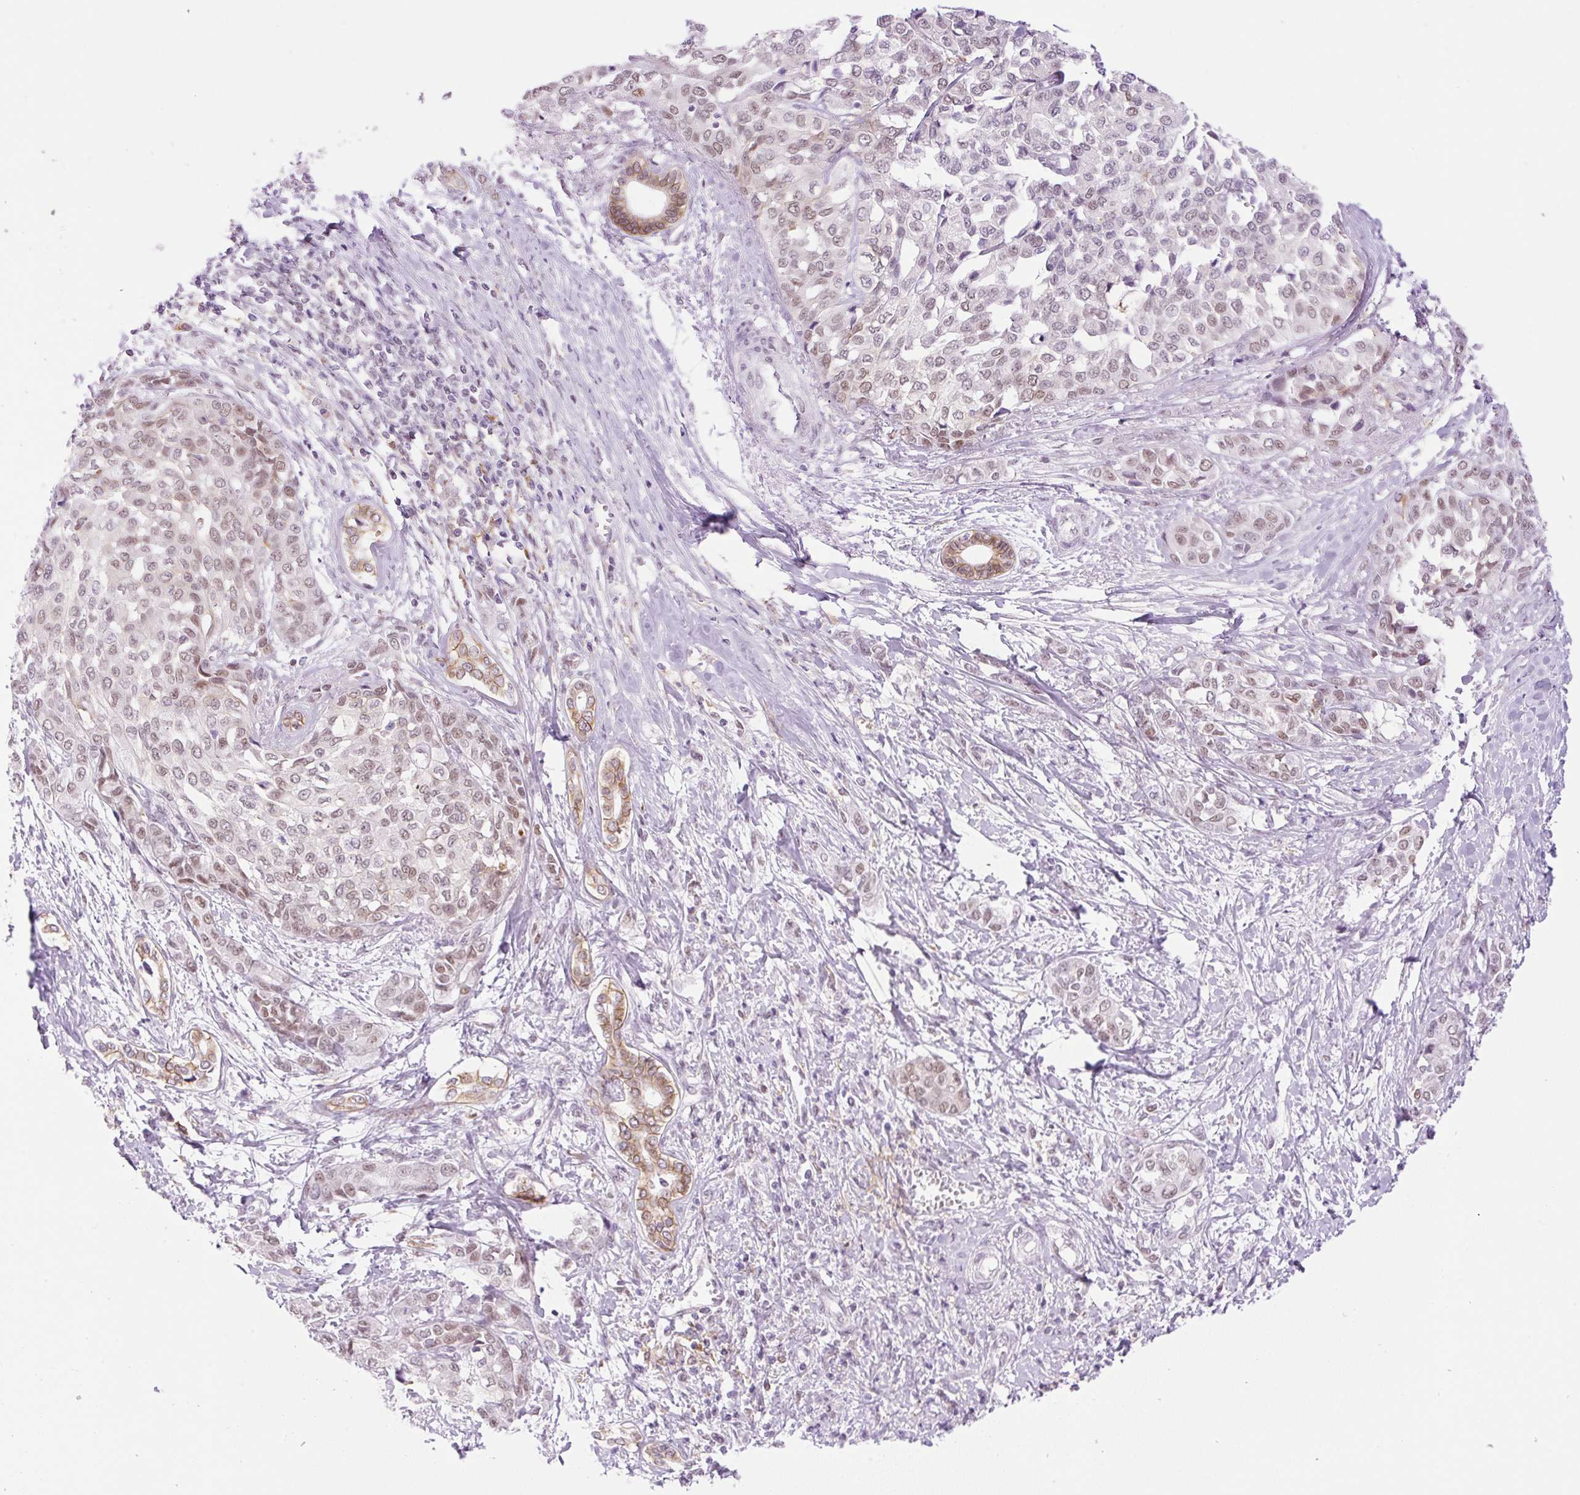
{"staining": {"intensity": "weak", "quantity": ">75%", "location": "nuclear"}, "tissue": "liver cancer", "cell_type": "Tumor cells", "image_type": "cancer", "snomed": [{"axis": "morphology", "description": "Cholangiocarcinoma"}, {"axis": "topography", "description": "Liver"}], "caption": "Weak nuclear protein positivity is seen in about >75% of tumor cells in liver cancer. The protein is stained brown, and the nuclei are stained in blue (DAB IHC with brightfield microscopy, high magnification).", "gene": "PALM3", "patient": {"sex": "female", "age": 77}}